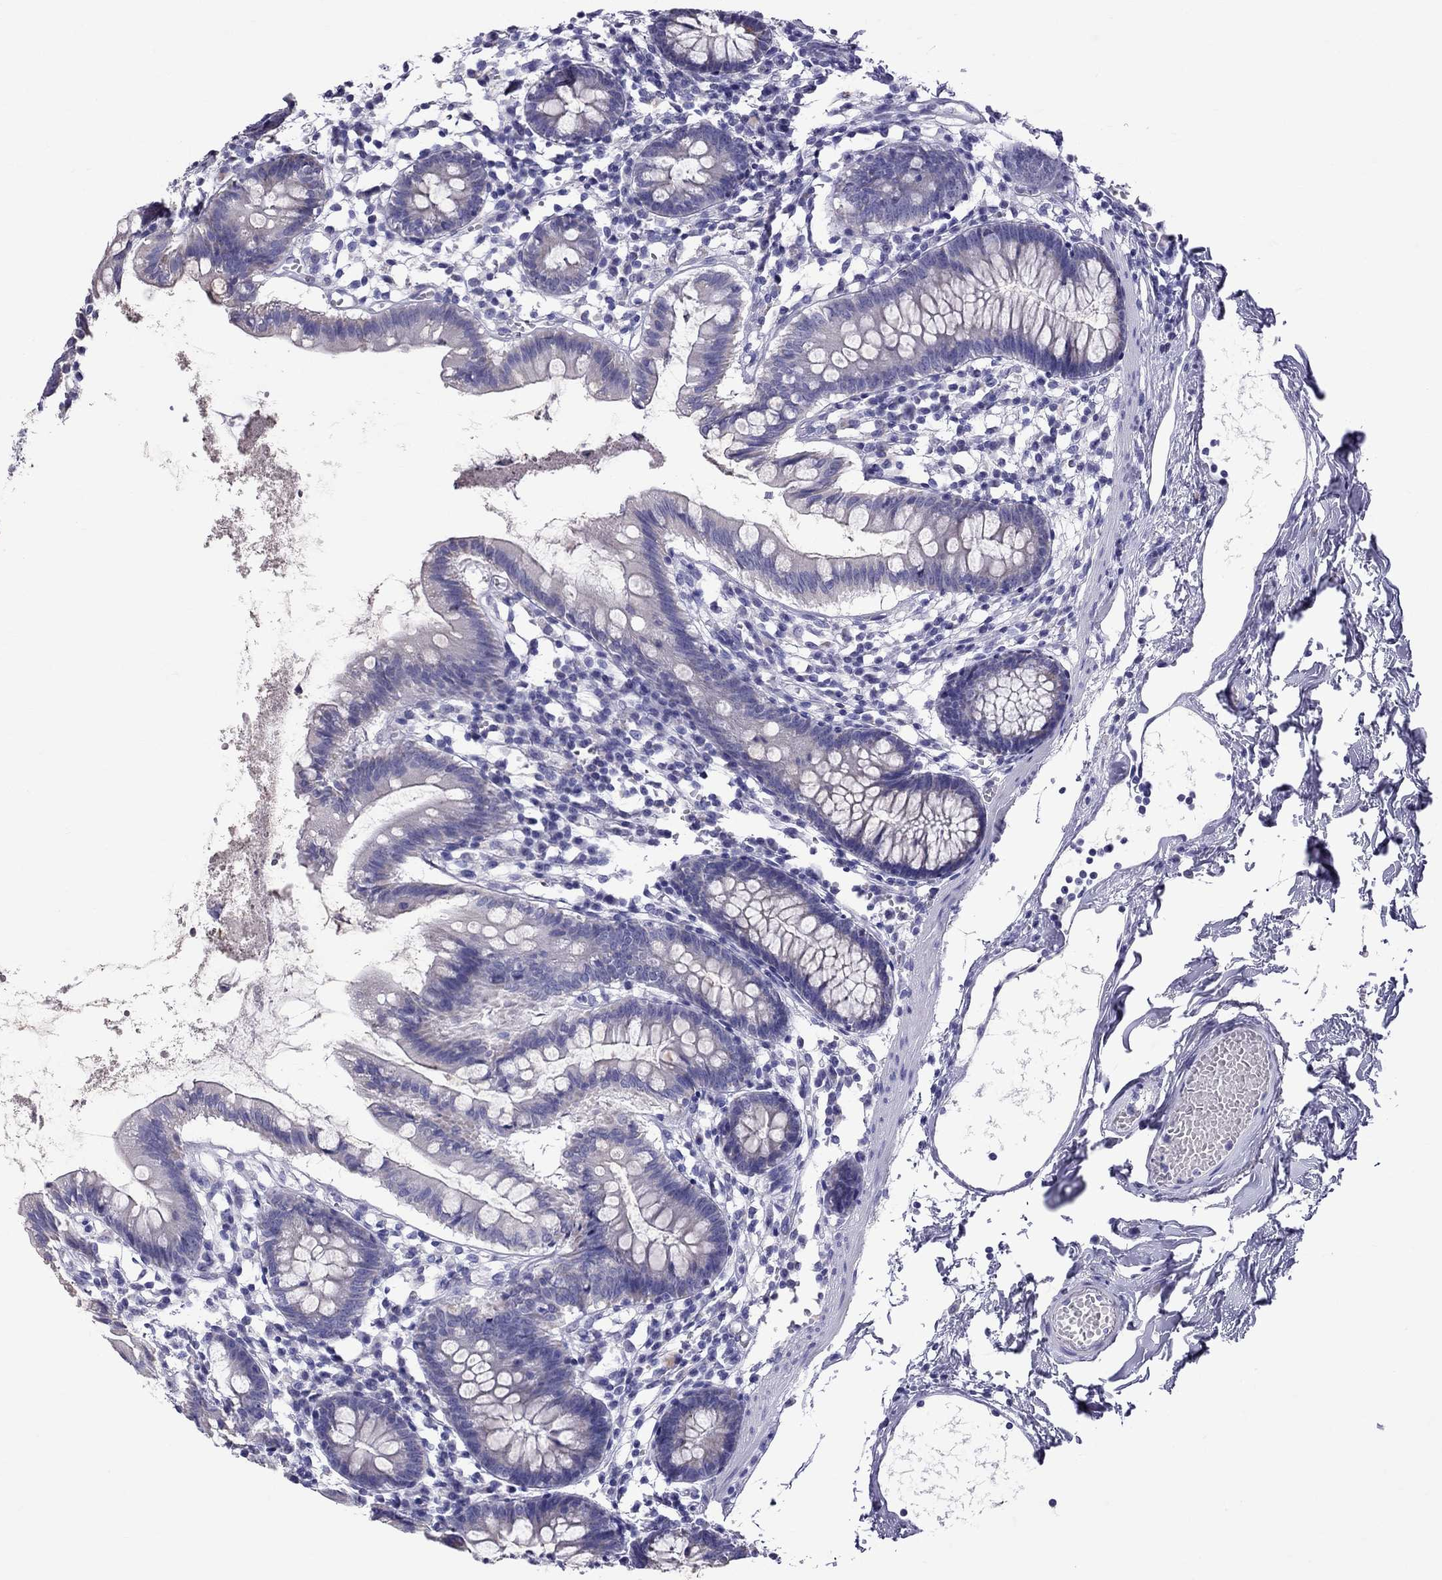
{"staining": {"intensity": "negative", "quantity": "none", "location": "none"}, "tissue": "small intestine", "cell_type": "Glandular cells", "image_type": "normal", "snomed": [{"axis": "morphology", "description": "Normal tissue, NOS"}, {"axis": "topography", "description": "Small intestine"}], "caption": "Immunohistochemical staining of unremarkable small intestine displays no significant expression in glandular cells.", "gene": "TTLL13", "patient": {"sex": "female", "age": 90}}